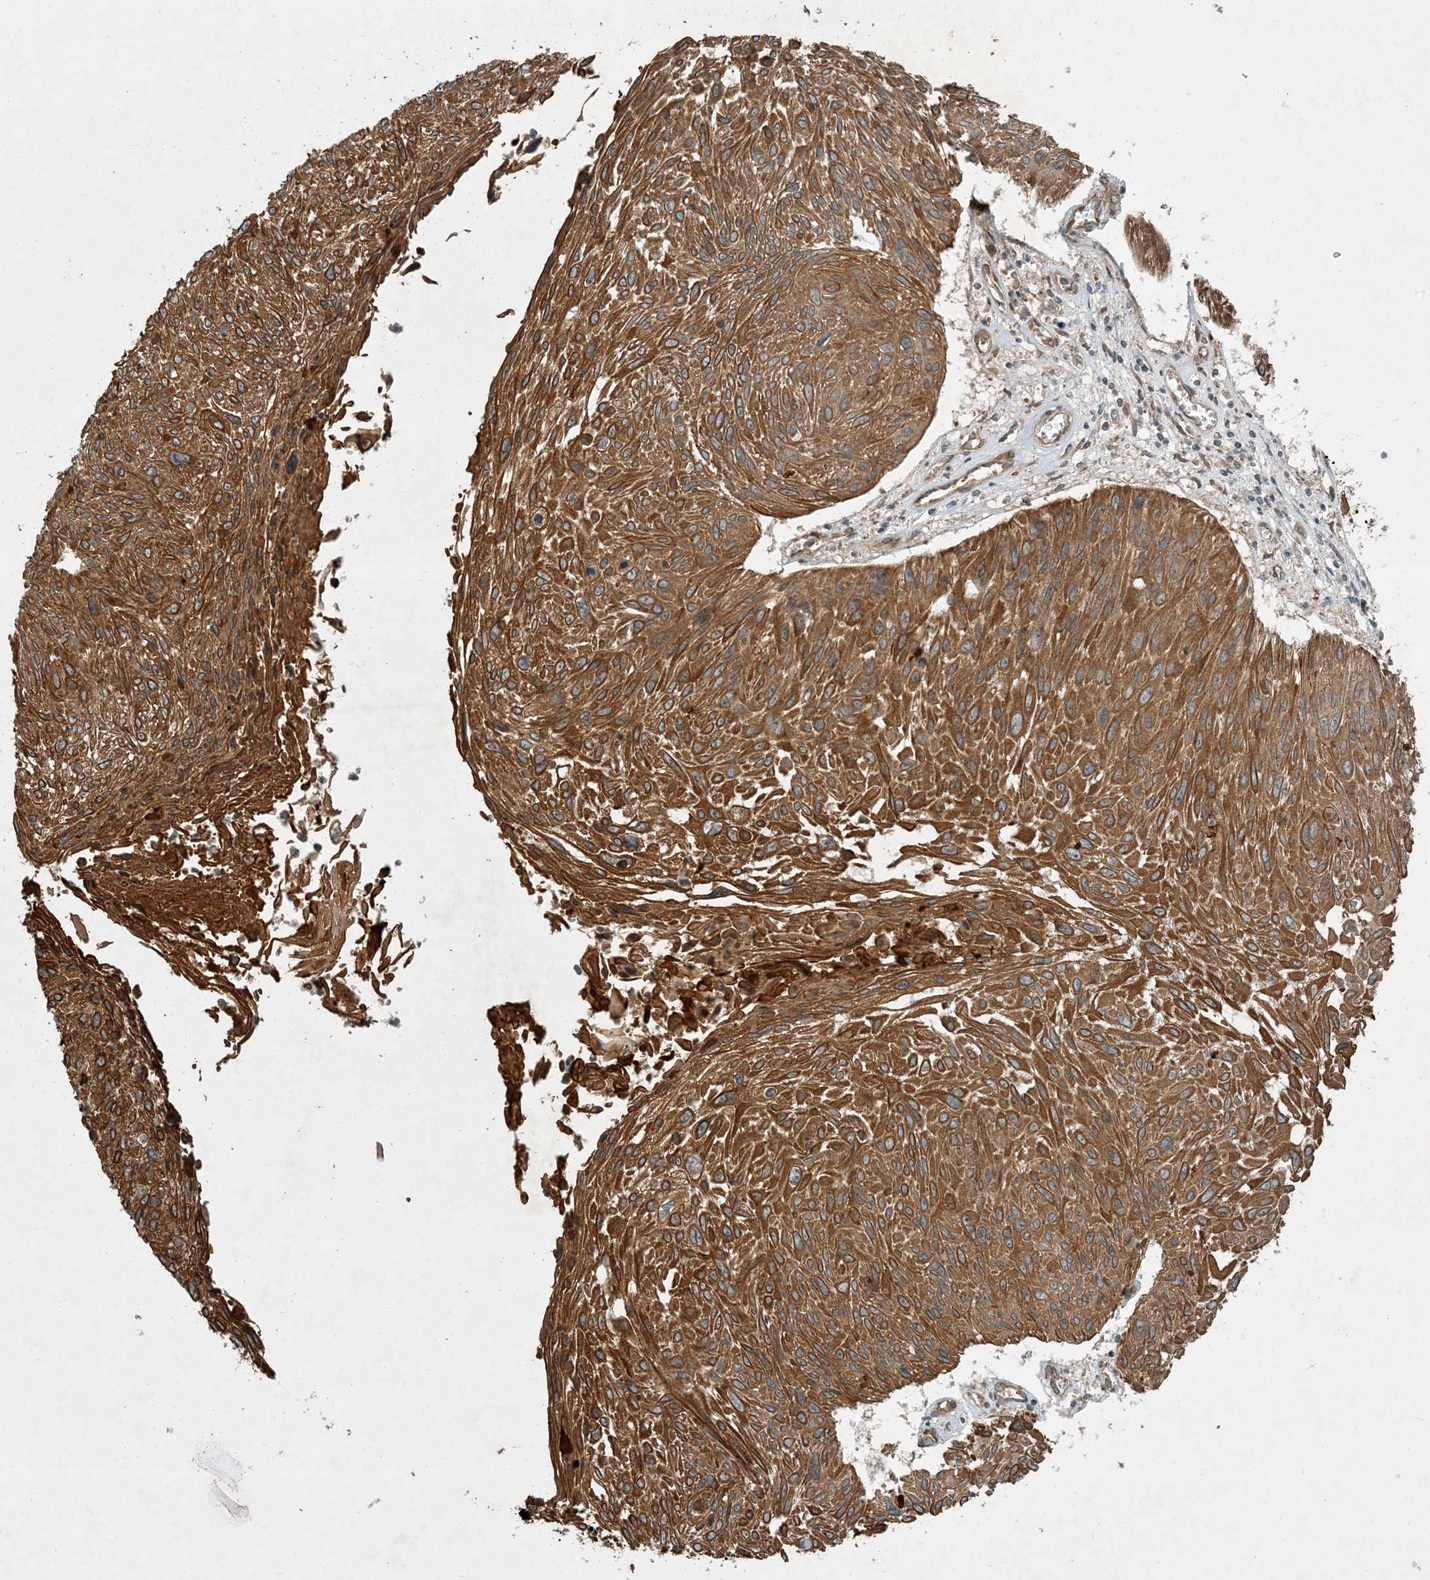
{"staining": {"intensity": "moderate", "quantity": ">75%", "location": "cytoplasmic/membranous"}, "tissue": "cervical cancer", "cell_type": "Tumor cells", "image_type": "cancer", "snomed": [{"axis": "morphology", "description": "Squamous cell carcinoma, NOS"}, {"axis": "topography", "description": "Cervix"}], "caption": "Cervical squamous cell carcinoma stained with DAB IHC reveals medium levels of moderate cytoplasmic/membranous staining in approximately >75% of tumor cells. The protein is shown in brown color, while the nuclei are stained blue.", "gene": "COMMD8", "patient": {"sex": "female", "age": 51}}